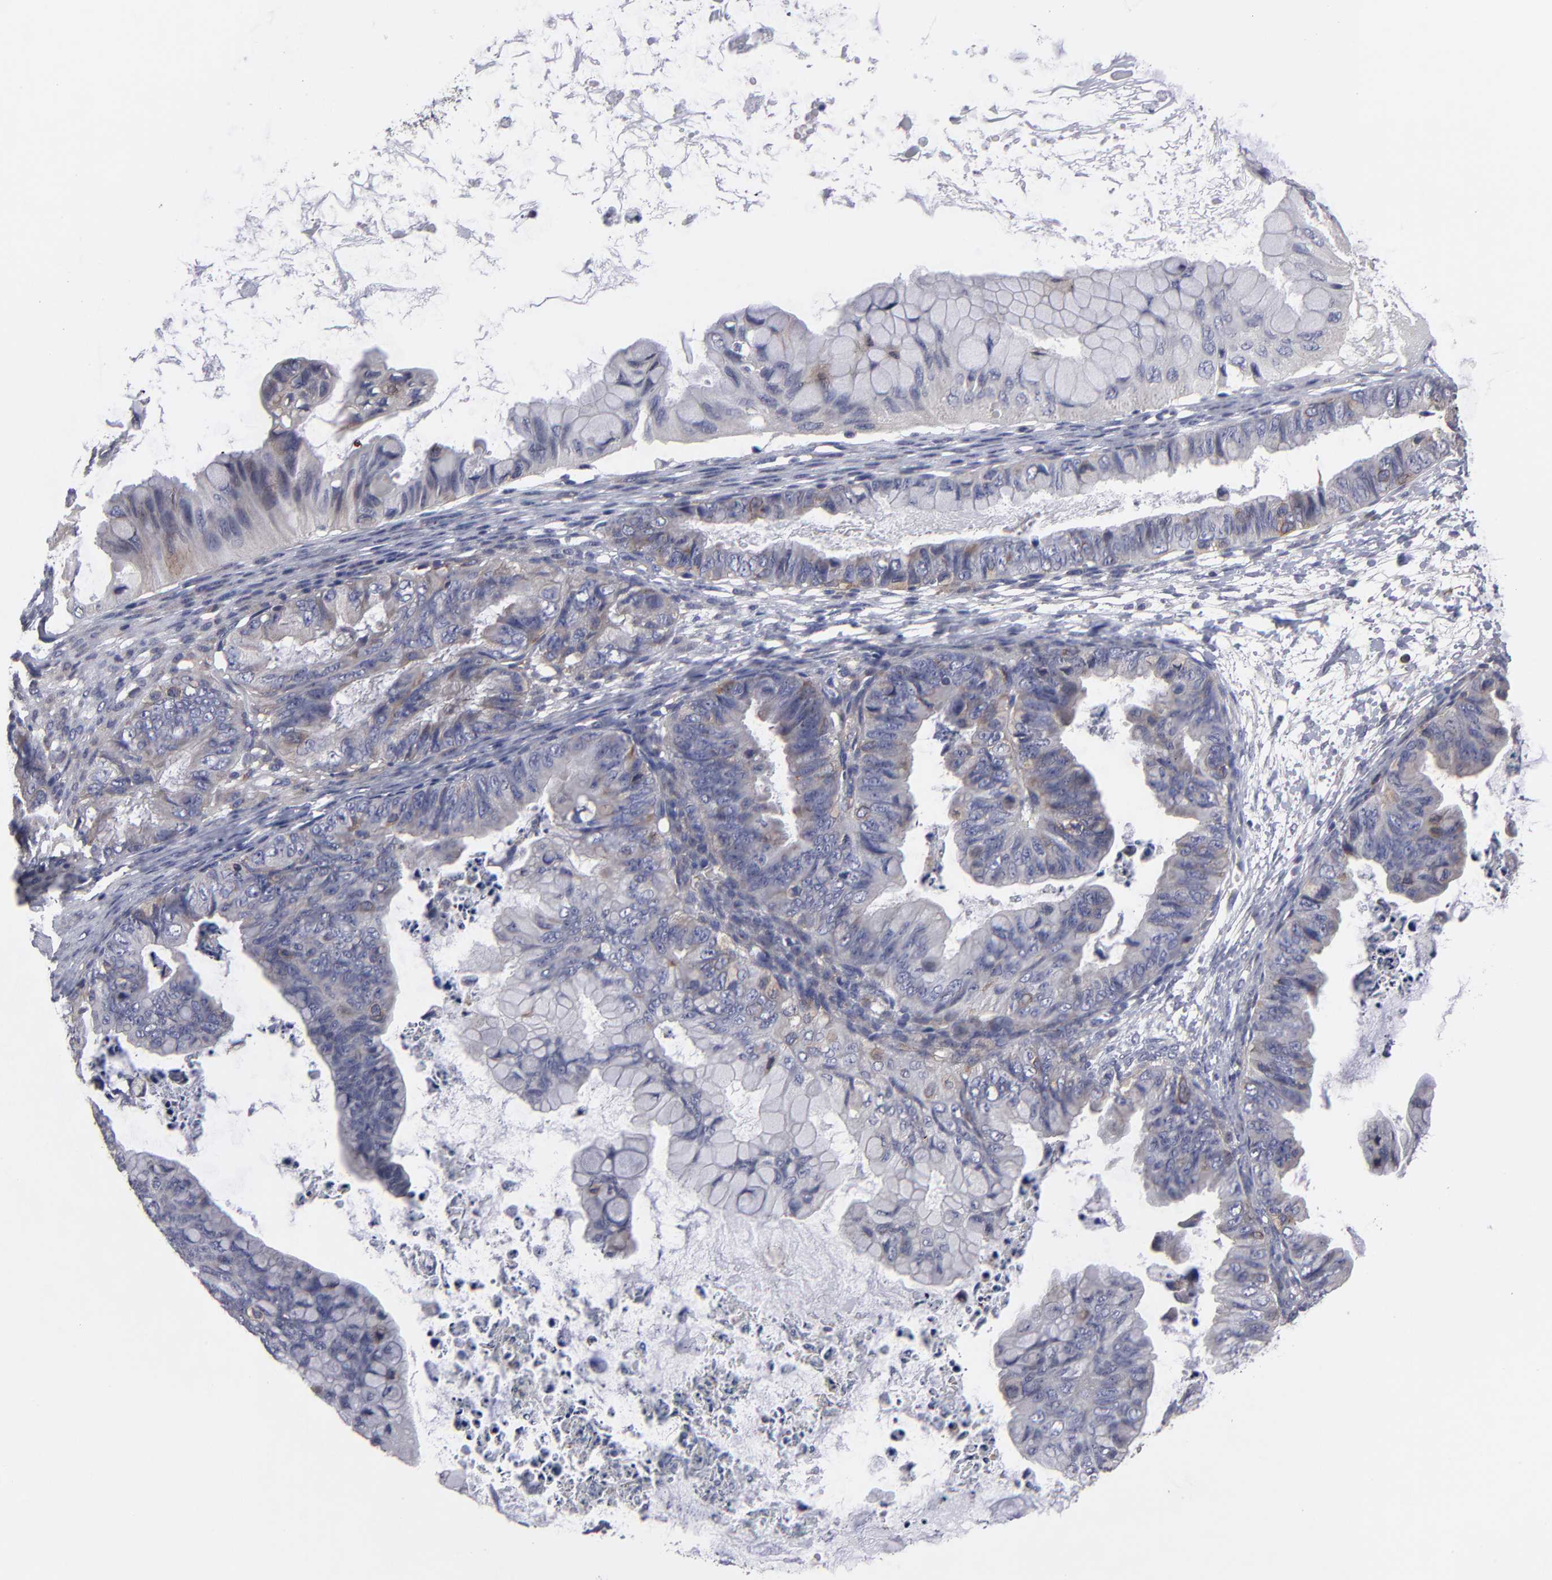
{"staining": {"intensity": "weak", "quantity": "25%-75%", "location": "cytoplasmic/membranous"}, "tissue": "ovarian cancer", "cell_type": "Tumor cells", "image_type": "cancer", "snomed": [{"axis": "morphology", "description": "Cystadenocarcinoma, mucinous, NOS"}, {"axis": "topography", "description": "Ovary"}], "caption": "Immunohistochemistry (IHC) staining of ovarian cancer (mucinous cystadenocarcinoma), which reveals low levels of weak cytoplasmic/membranous staining in approximately 25%-75% of tumor cells indicating weak cytoplasmic/membranous protein expression. The staining was performed using DAB (3,3'-diaminobenzidine) (brown) for protein detection and nuclei were counterstained in hematoxylin (blue).", "gene": "CEP97", "patient": {"sex": "female", "age": 36}}